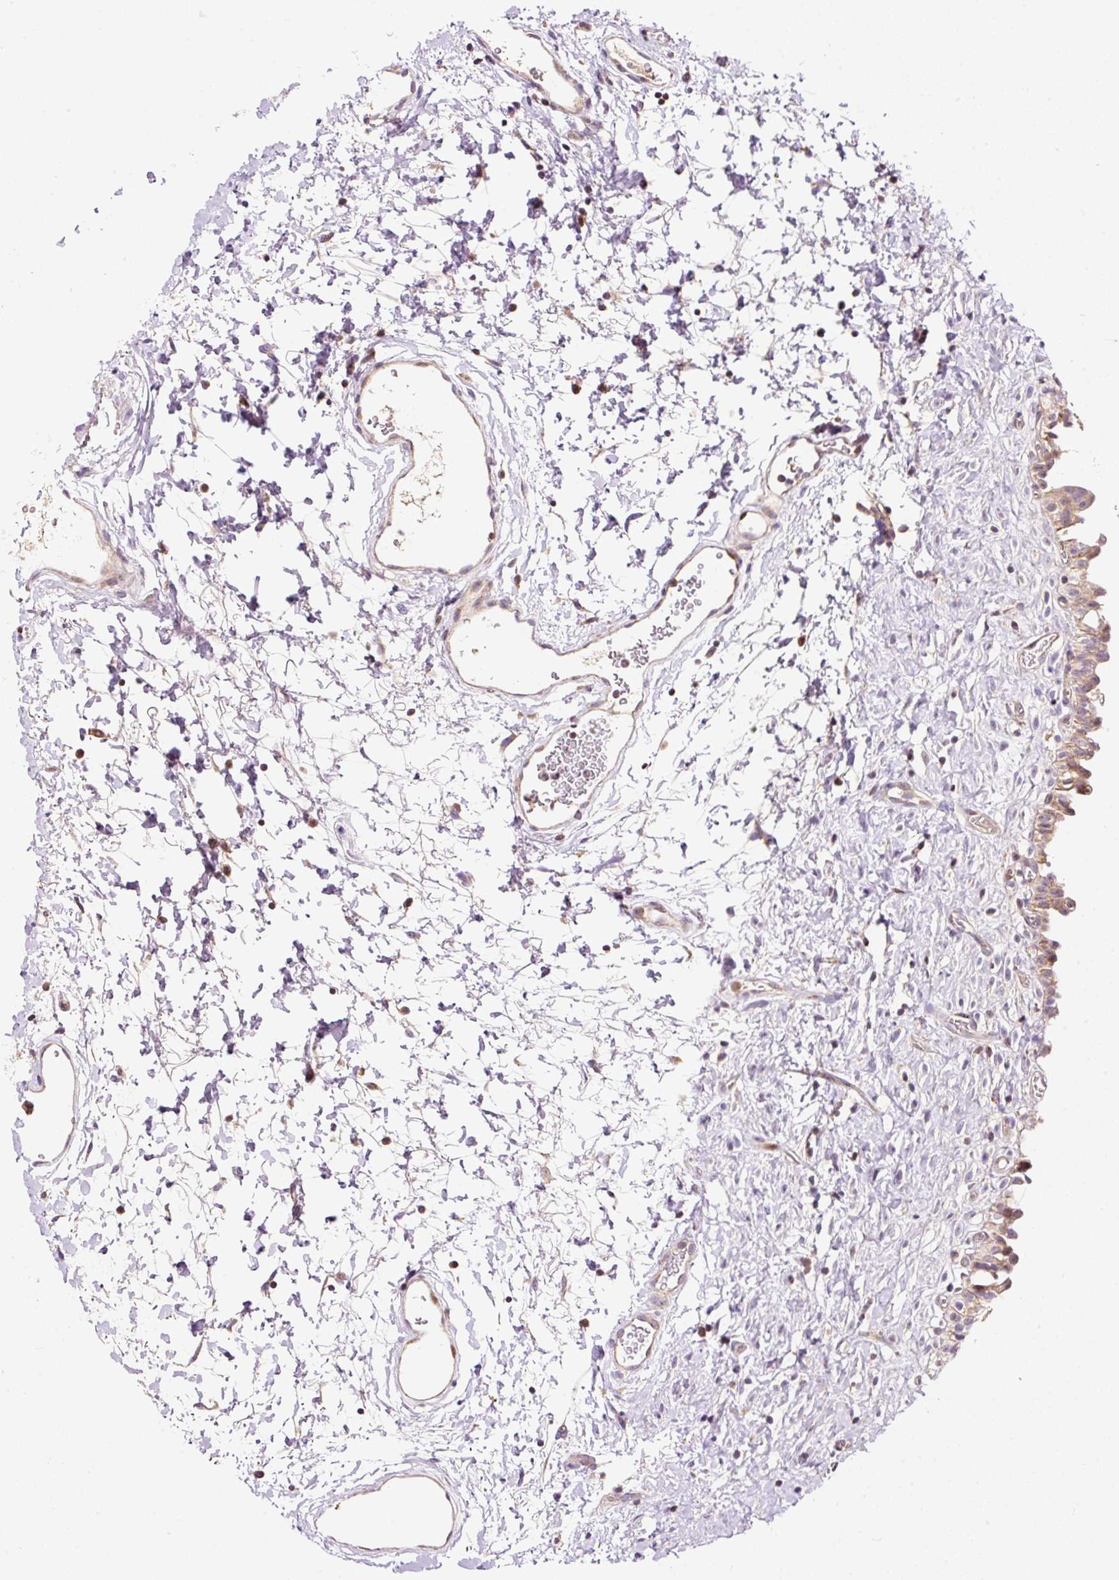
{"staining": {"intensity": "weak", "quantity": "25%-75%", "location": "cytoplasmic/membranous"}, "tissue": "urinary bladder", "cell_type": "Urothelial cells", "image_type": "normal", "snomed": [{"axis": "morphology", "description": "Normal tissue, NOS"}, {"axis": "topography", "description": "Urinary bladder"}], "caption": "A micrograph showing weak cytoplasmic/membranous expression in about 25%-75% of urothelial cells in normal urinary bladder, as visualized by brown immunohistochemical staining.", "gene": "BOLA3", "patient": {"sex": "male", "age": 51}}